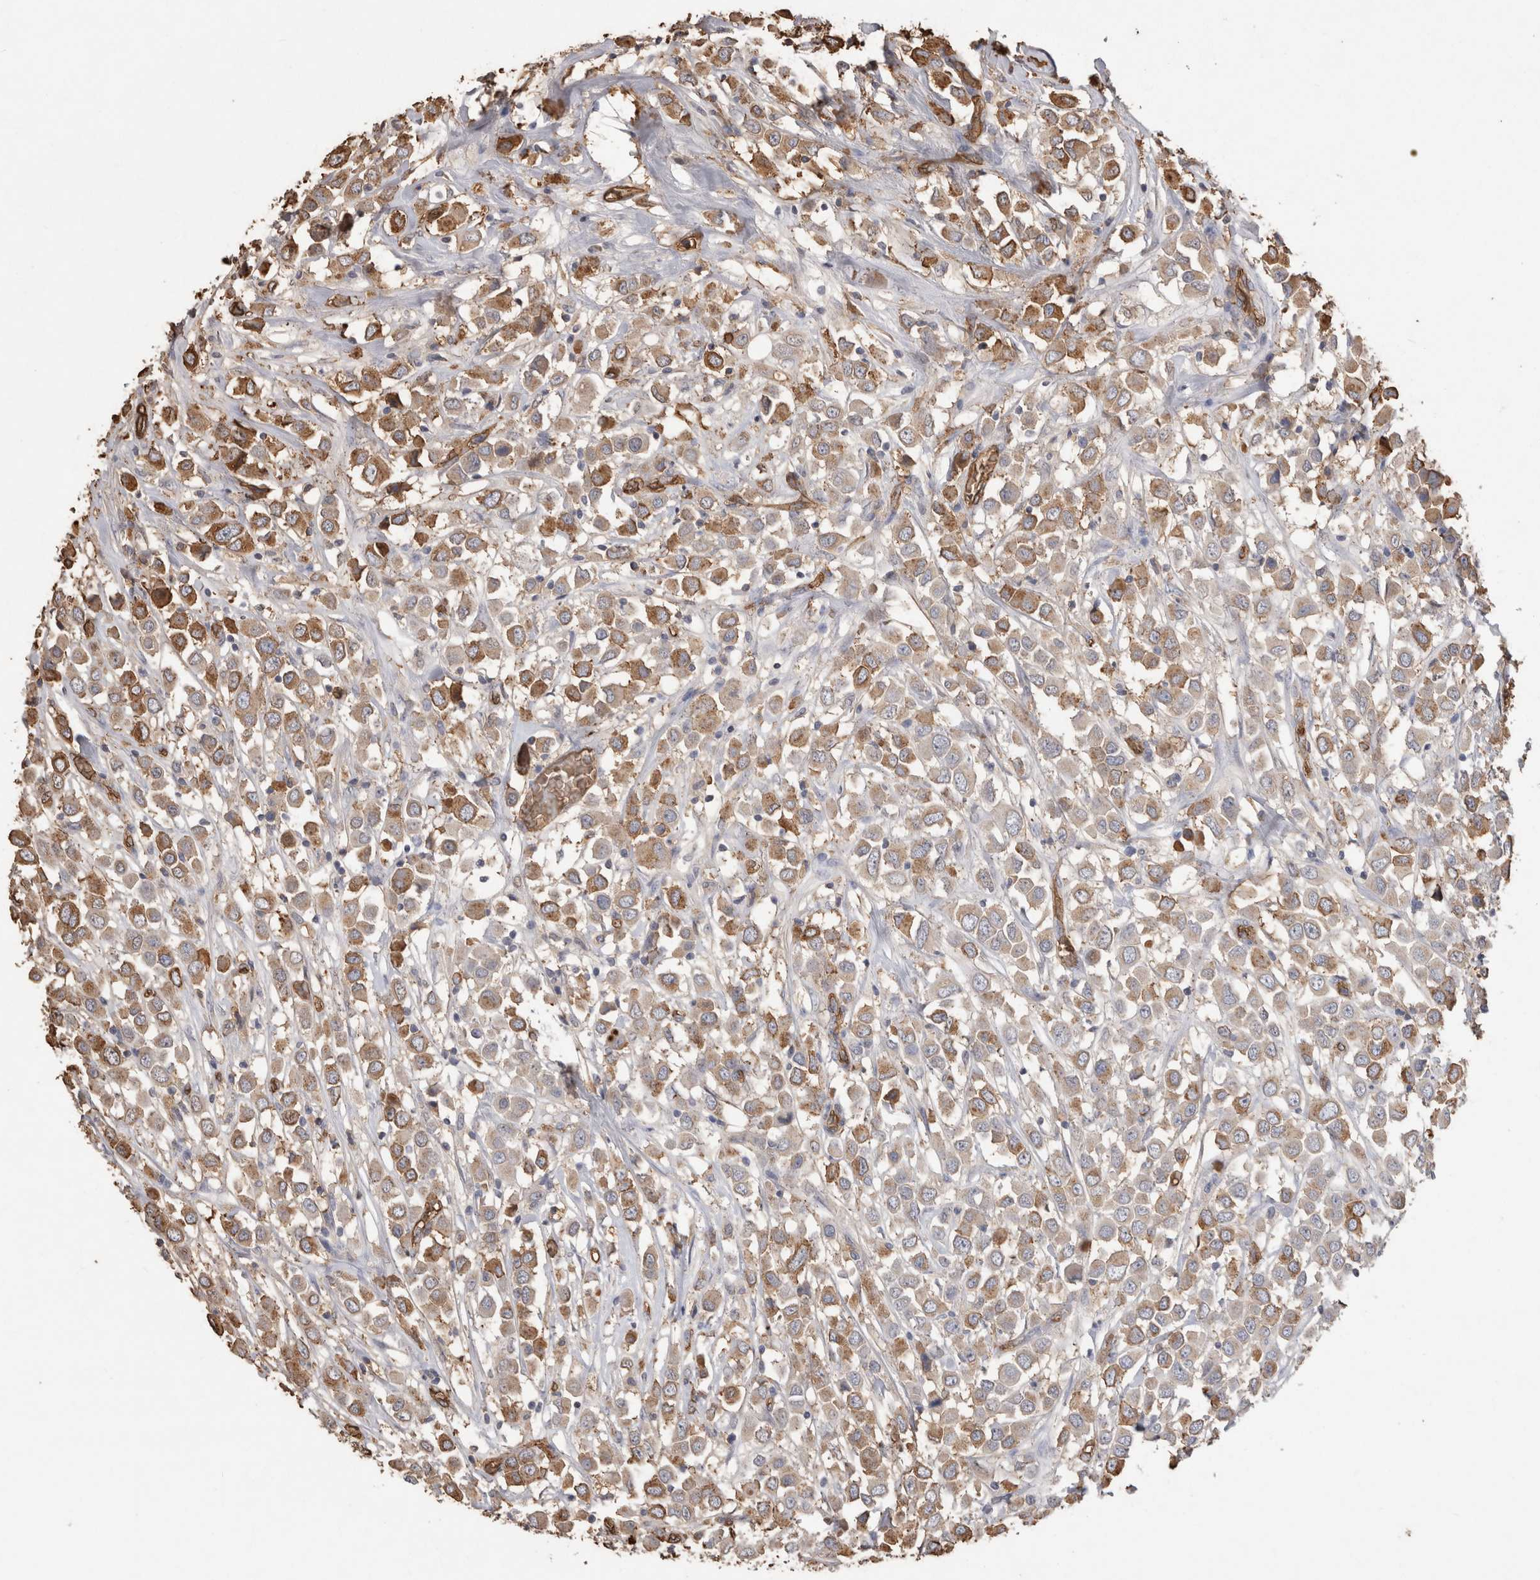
{"staining": {"intensity": "moderate", "quantity": "25%-75%", "location": "cytoplasmic/membranous"}, "tissue": "breast cancer", "cell_type": "Tumor cells", "image_type": "cancer", "snomed": [{"axis": "morphology", "description": "Duct carcinoma"}, {"axis": "topography", "description": "Breast"}], "caption": "The image exhibits a brown stain indicating the presence of a protein in the cytoplasmic/membranous of tumor cells in breast cancer (invasive ductal carcinoma). The staining is performed using DAB brown chromogen to label protein expression. The nuclei are counter-stained blue using hematoxylin.", "gene": "IL17RC", "patient": {"sex": "female", "age": 61}}